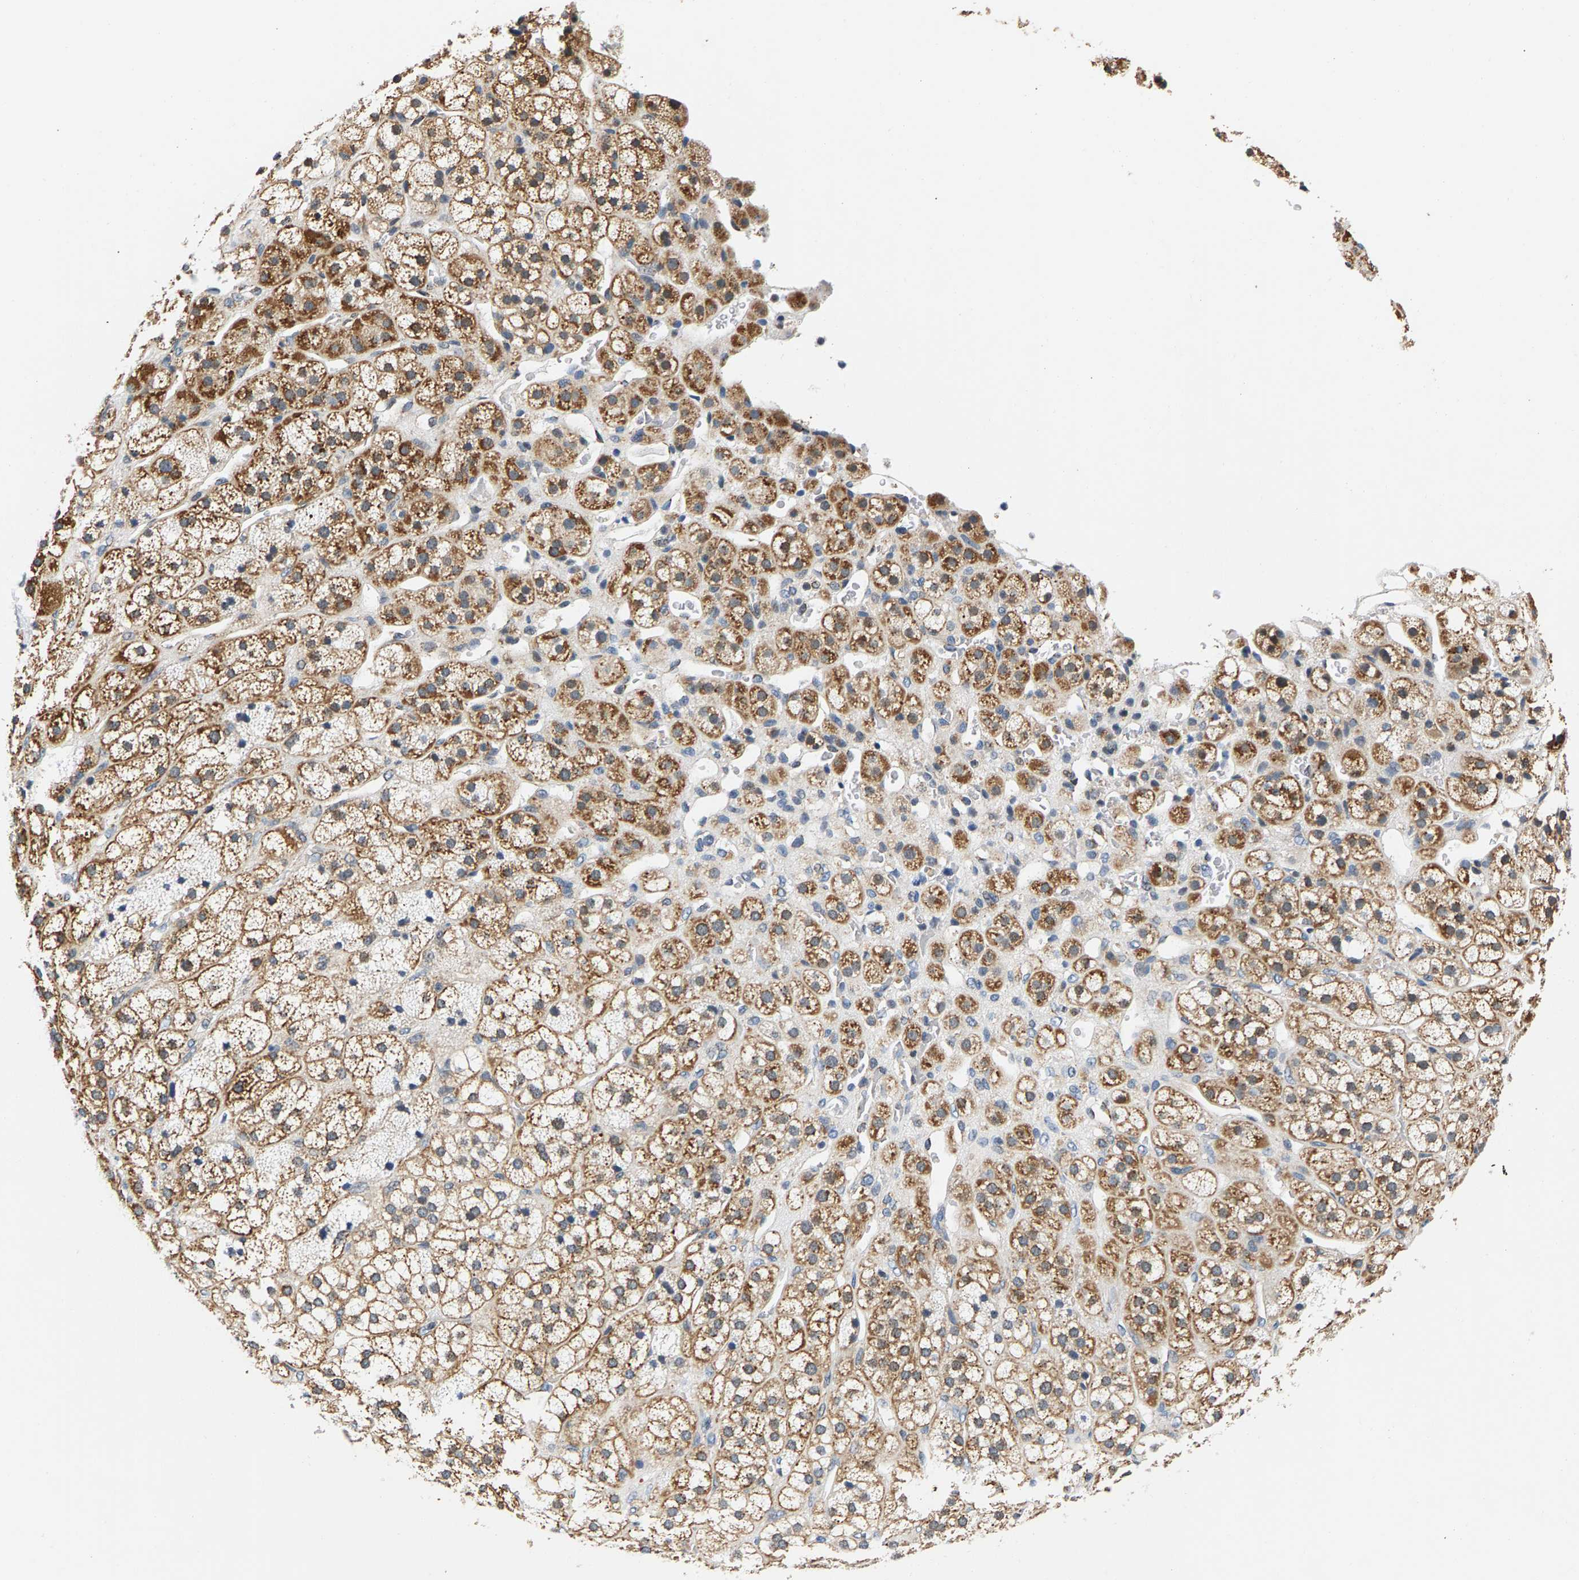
{"staining": {"intensity": "moderate", "quantity": ">75%", "location": "cytoplasmic/membranous"}, "tissue": "adrenal gland", "cell_type": "Glandular cells", "image_type": "normal", "snomed": [{"axis": "morphology", "description": "Normal tissue, NOS"}, {"axis": "topography", "description": "Adrenal gland"}], "caption": "Immunohistochemical staining of normal human adrenal gland shows medium levels of moderate cytoplasmic/membranous positivity in about >75% of glandular cells.", "gene": "PDE1A", "patient": {"sex": "male", "age": 56}}